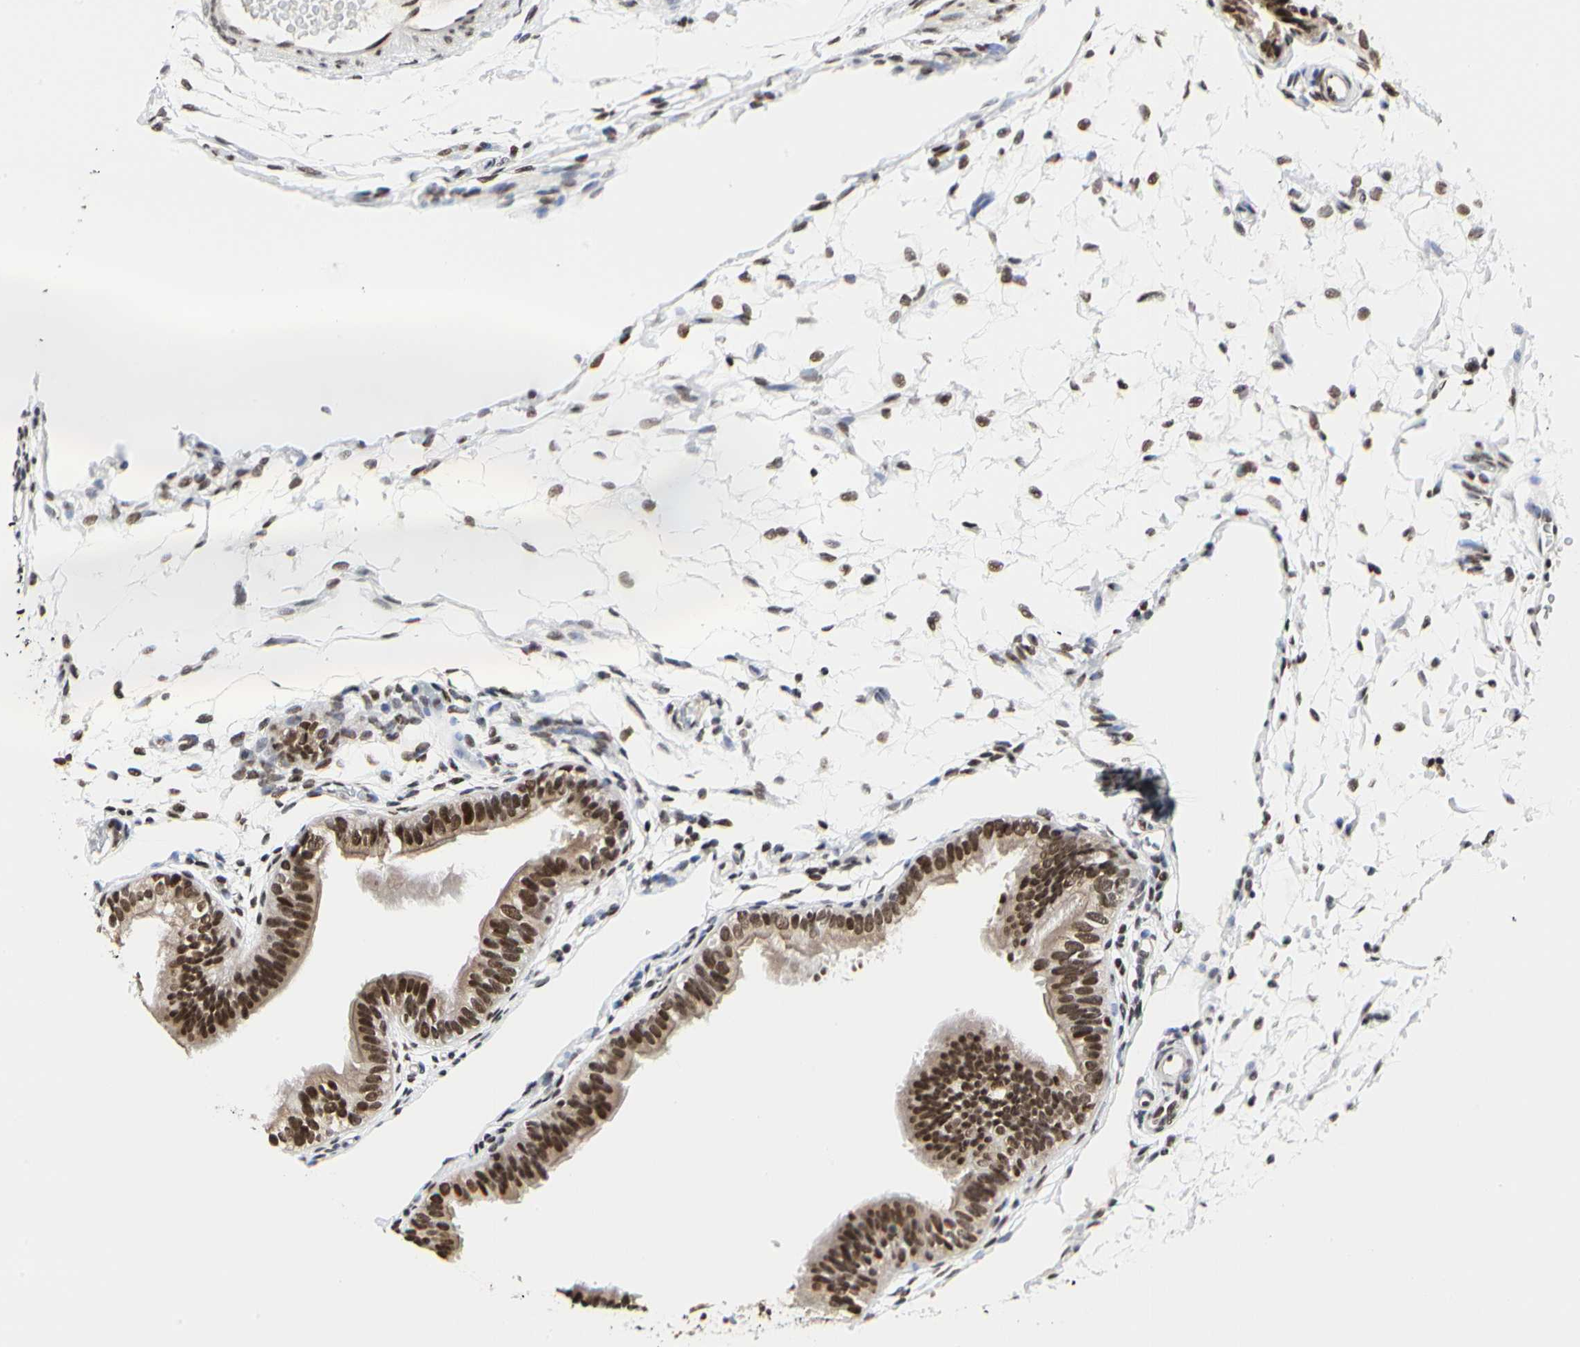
{"staining": {"intensity": "strong", "quantity": ">75%", "location": "nuclear"}, "tissue": "fallopian tube", "cell_type": "Glandular cells", "image_type": "normal", "snomed": [{"axis": "morphology", "description": "Normal tissue, NOS"}, {"axis": "morphology", "description": "Dermoid, NOS"}, {"axis": "topography", "description": "Fallopian tube"}], "caption": "Glandular cells display strong nuclear staining in about >75% of cells in normal fallopian tube. (DAB IHC with brightfield microscopy, high magnification).", "gene": "PRMT3", "patient": {"sex": "female", "age": 33}}